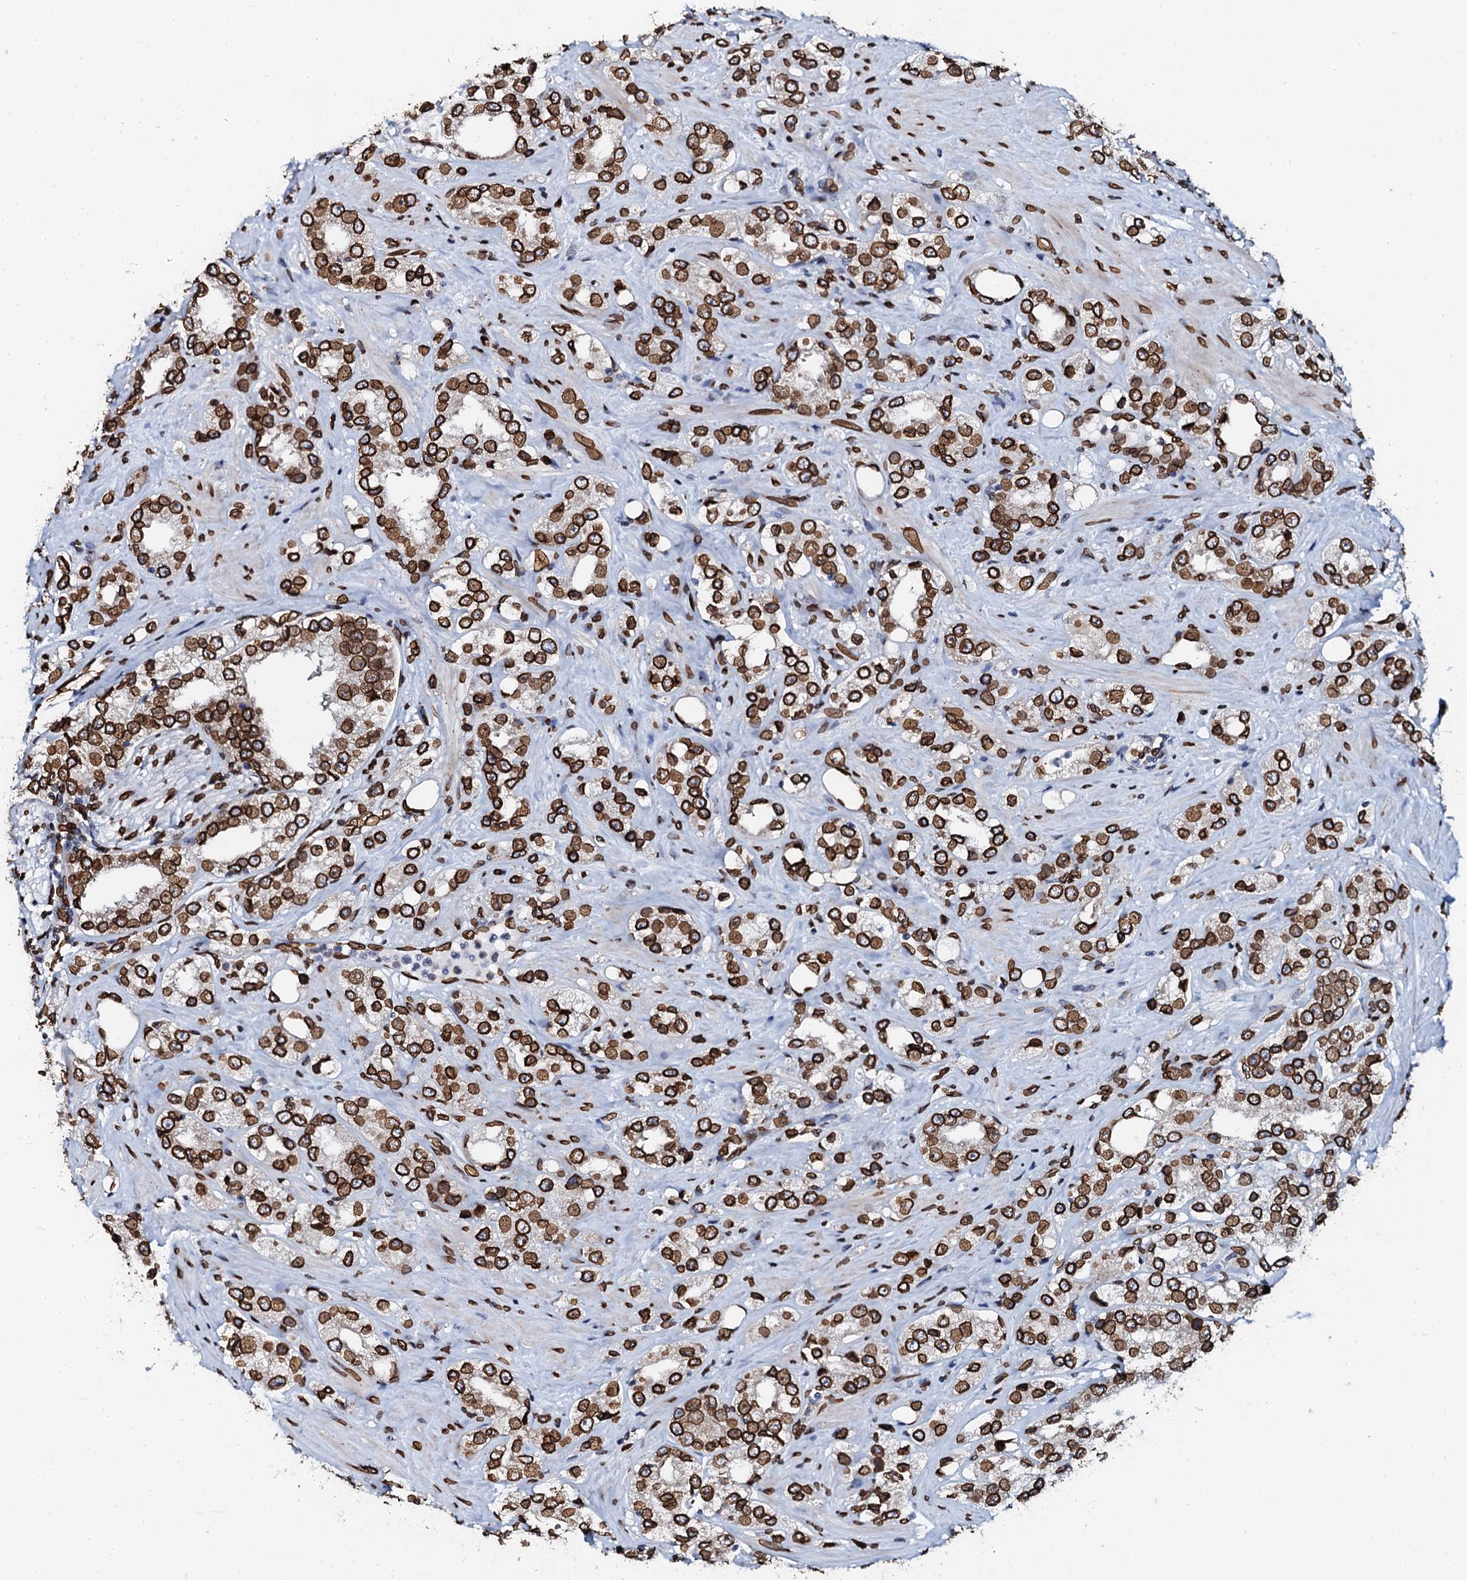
{"staining": {"intensity": "strong", "quantity": ">75%", "location": "cytoplasmic/membranous,nuclear"}, "tissue": "prostate cancer", "cell_type": "Tumor cells", "image_type": "cancer", "snomed": [{"axis": "morphology", "description": "Adenocarcinoma, NOS"}, {"axis": "topography", "description": "Prostate"}], "caption": "DAB (3,3'-diaminobenzidine) immunohistochemical staining of prostate cancer shows strong cytoplasmic/membranous and nuclear protein staining in about >75% of tumor cells.", "gene": "KATNAL2", "patient": {"sex": "male", "age": 79}}